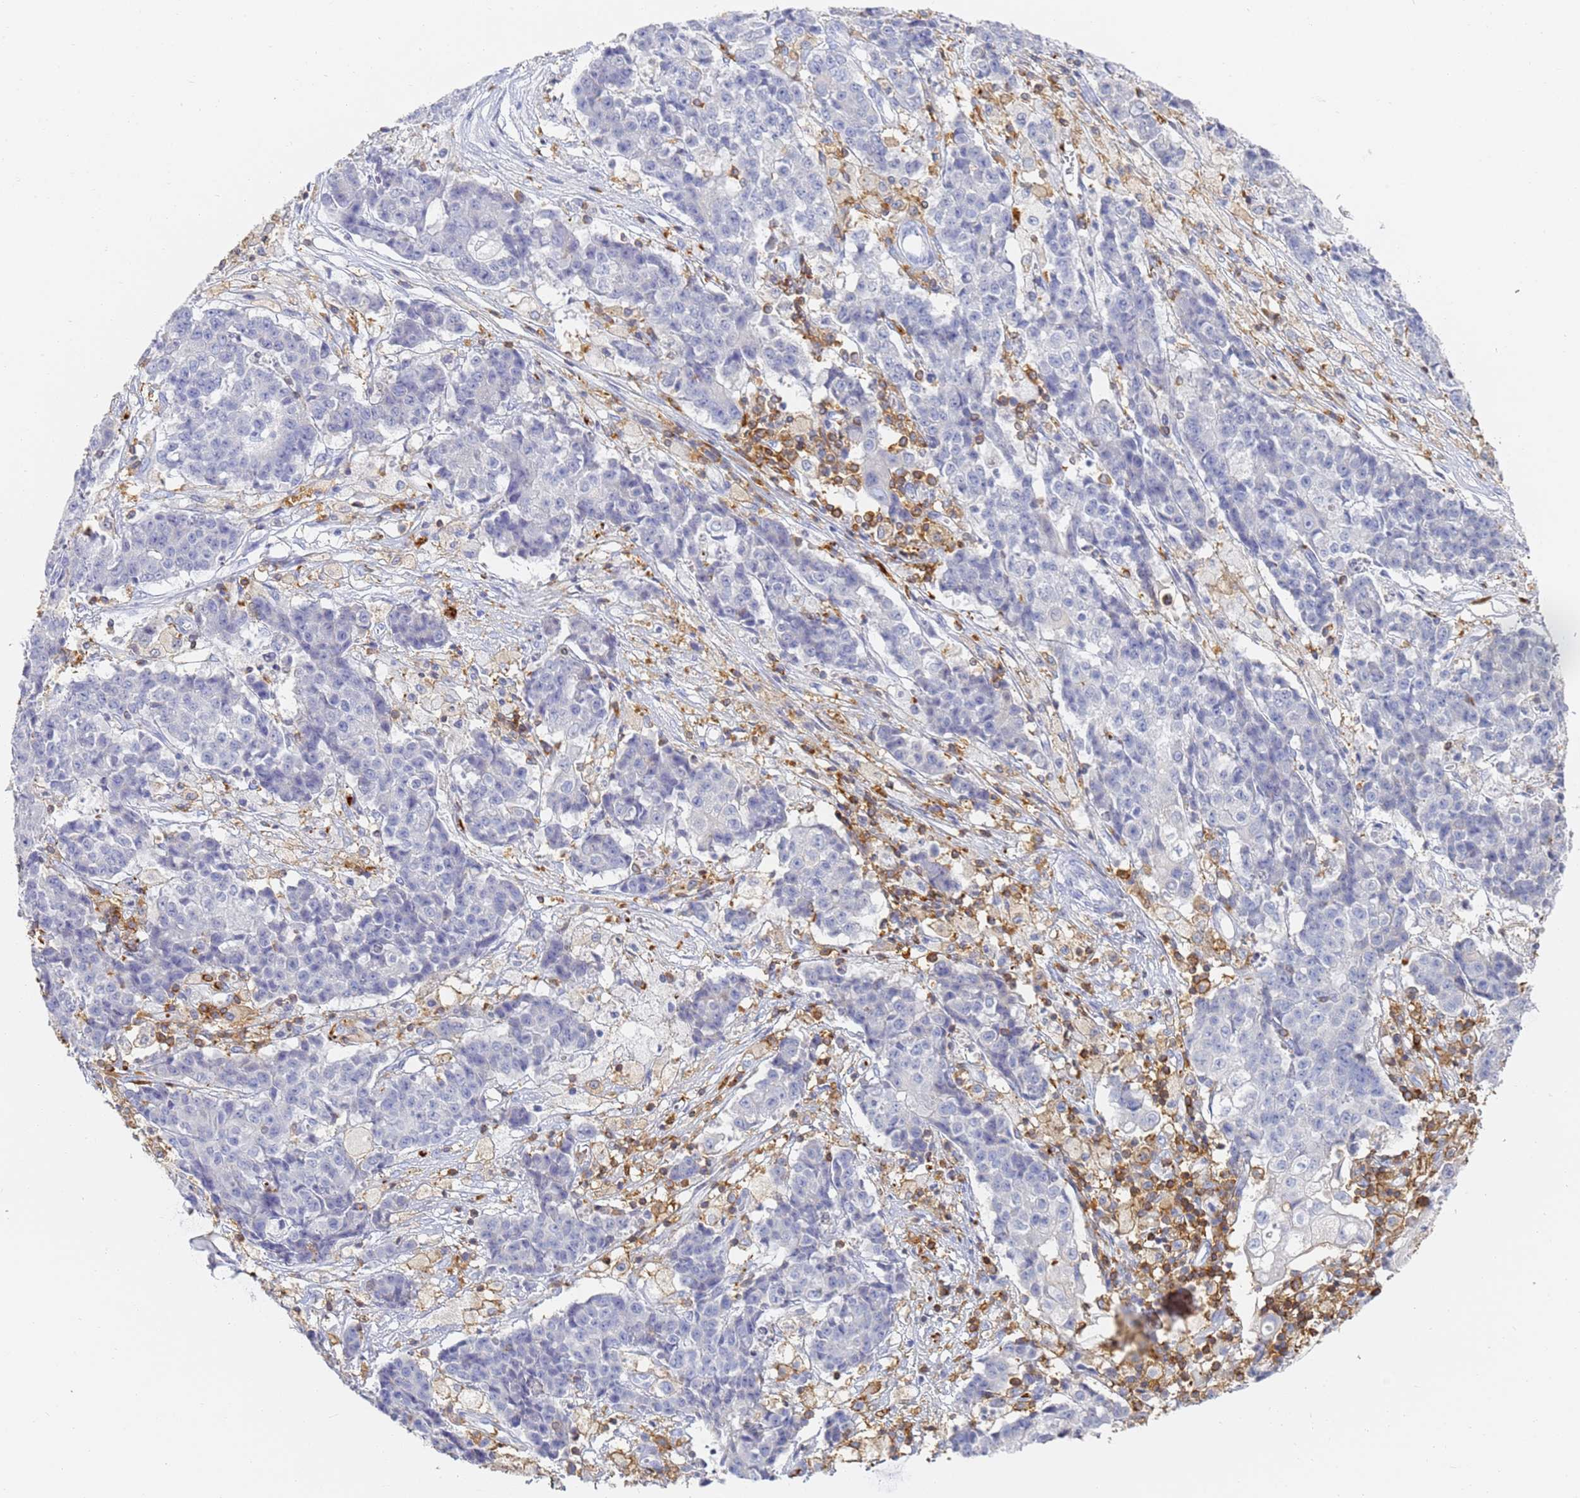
{"staining": {"intensity": "negative", "quantity": "none", "location": "none"}, "tissue": "ovarian cancer", "cell_type": "Tumor cells", "image_type": "cancer", "snomed": [{"axis": "morphology", "description": "Carcinoma, endometroid"}, {"axis": "topography", "description": "Ovary"}], "caption": "This is an IHC micrograph of human endometroid carcinoma (ovarian). There is no expression in tumor cells.", "gene": "BIN2", "patient": {"sex": "female", "age": 42}}